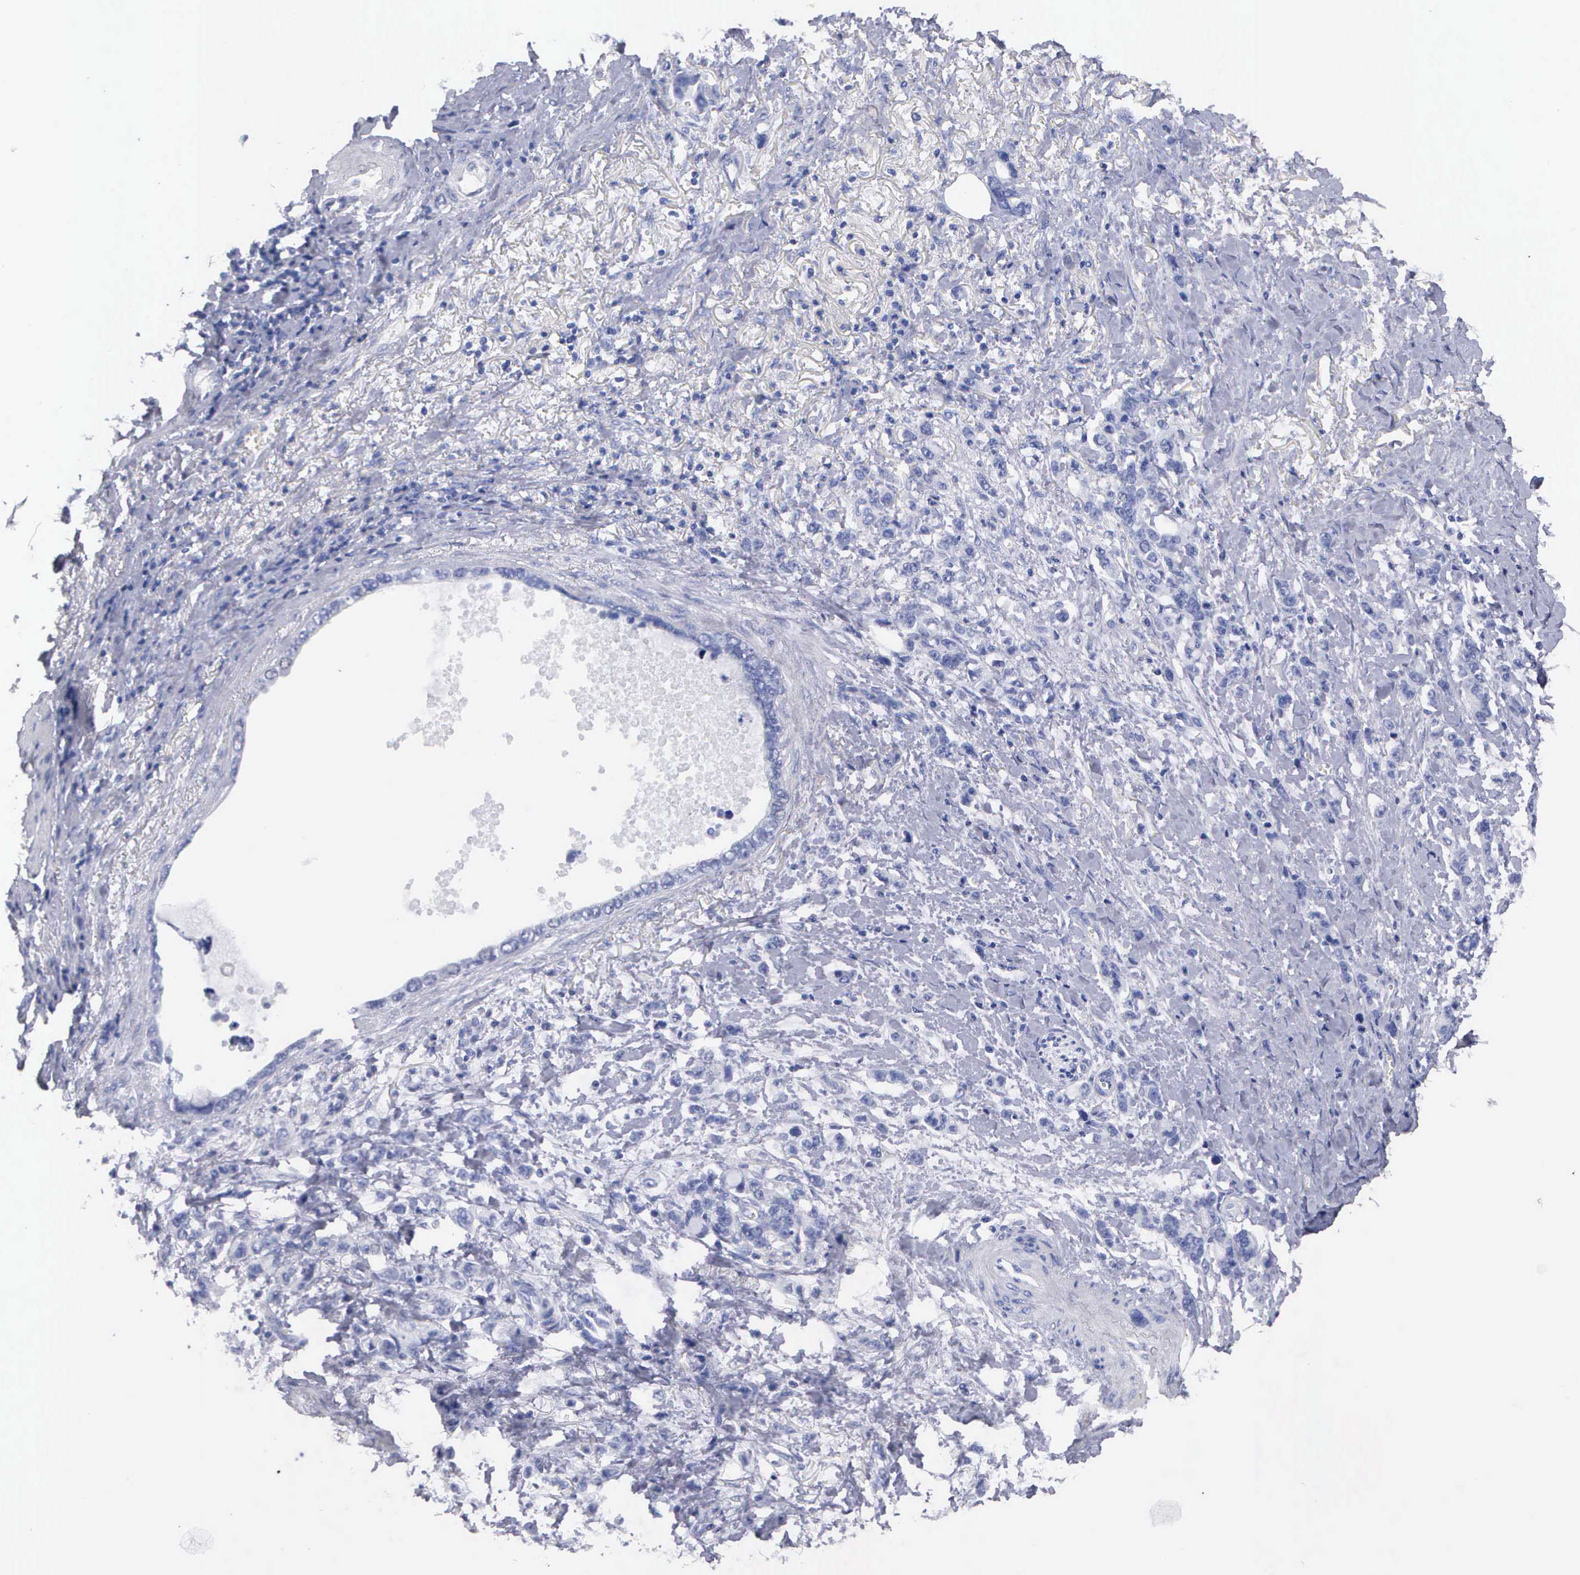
{"staining": {"intensity": "negative", "quantity": "none", "location": "none"}, "tissue": "stomach cancer", "cell_type": "Tumor cells", "image_type": "cancer", "snomed": [{"axis": "morphology", "description": "Adenocarcinoma, NOS"}, {"axis": "topography", "description": "Stomach"}], "caption": "Immunohistochemical staining of human stomach cancer shows no significant expression in tumor cells.", "gene": "CYP19A1", "patient": {"sex": "male", "age": 78}}